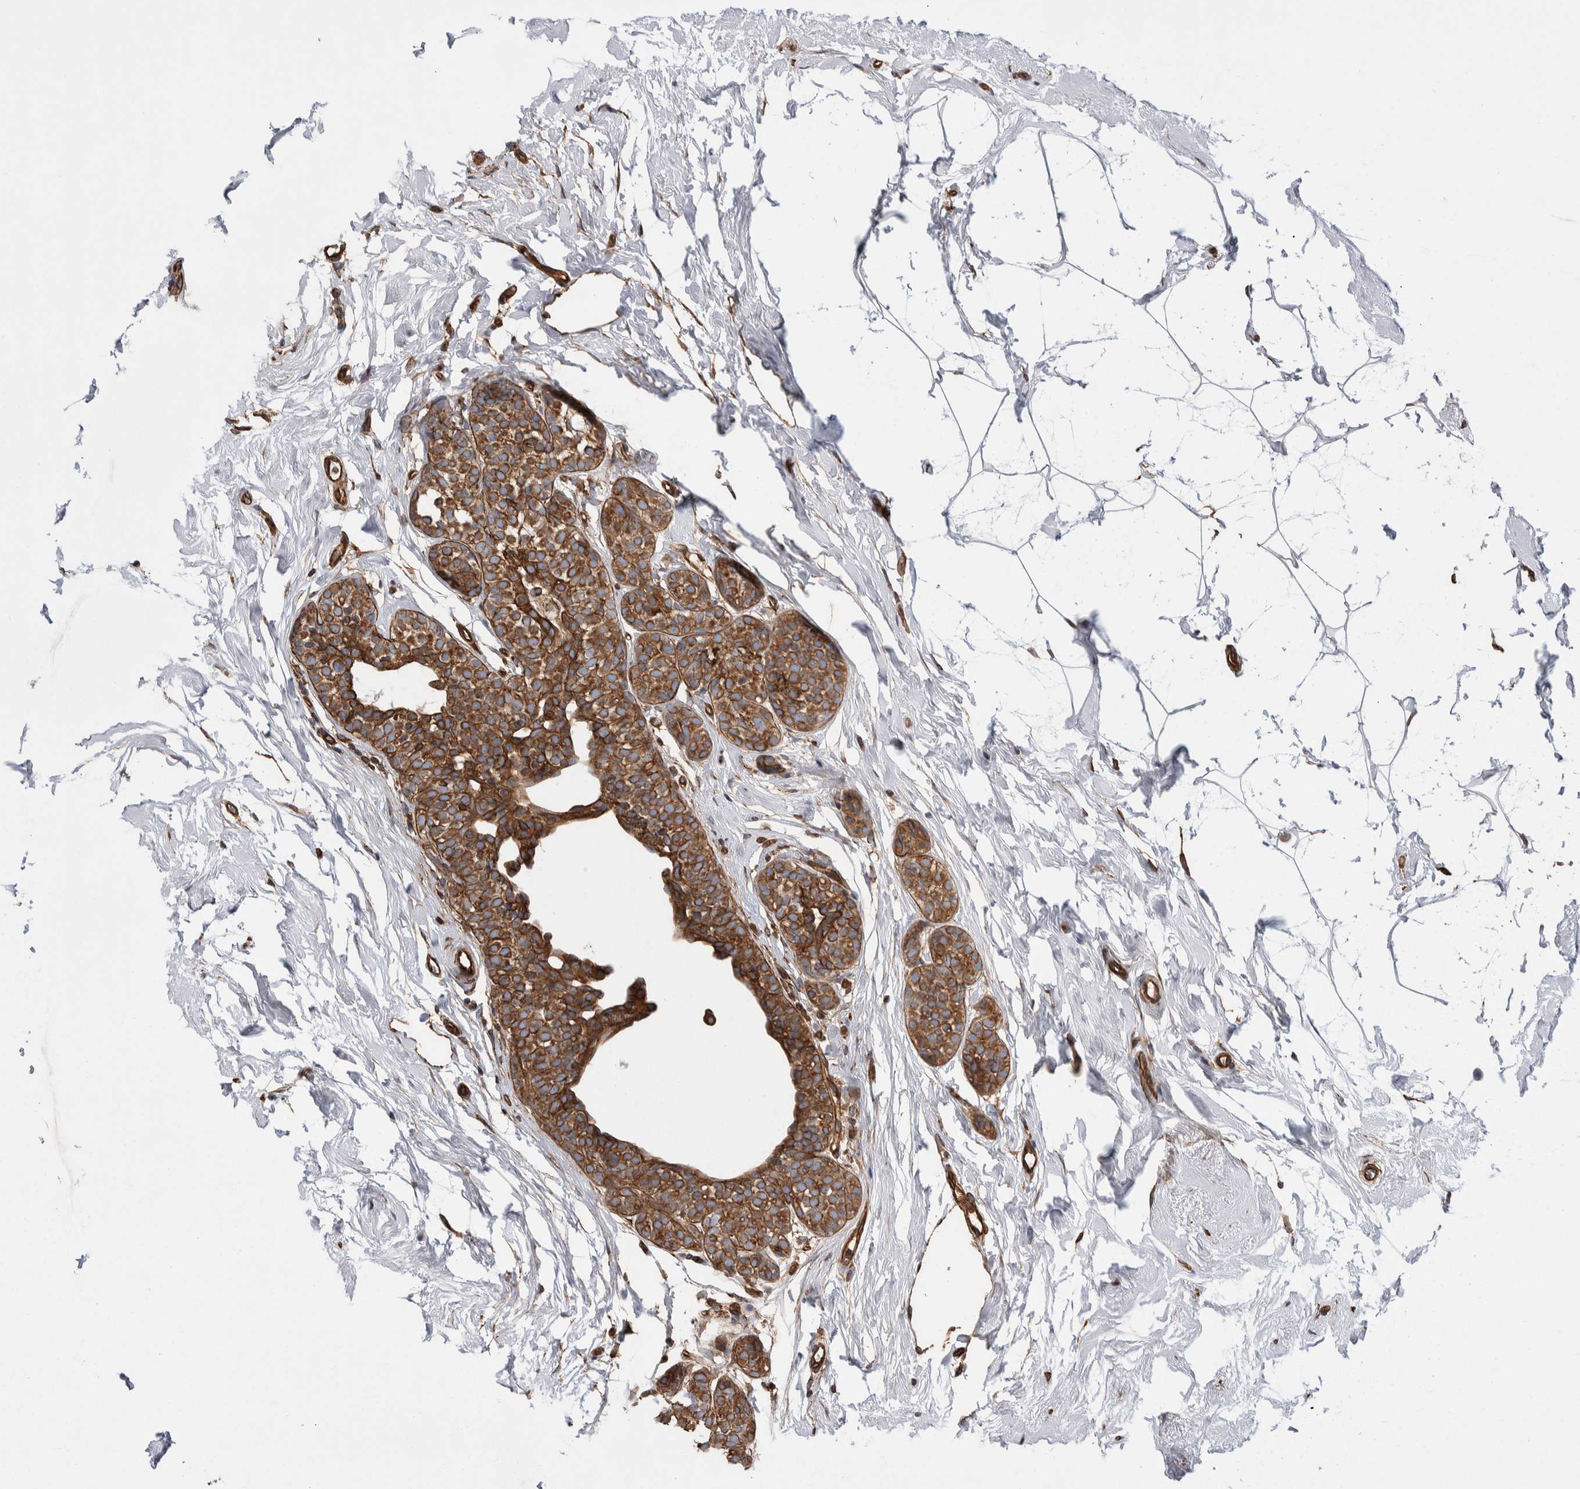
{"staining": {"intensity": "strong", "quantity": ">75%", "location": "cytoplasmic/membranous"}, "tissue": "breast cancer", "cell_type": "Tumor cells", "image_type": "cancer", "snomed": [{"axis": "morphology", "description": "Duct carcinoma"}, {"axis": "topography", "description": "Breast"}], "caption": "Strong cytoplasmic/membranous staining is identified in about >75% of tumor cells in breast cancer (intraductal carcinoma). Ihc stains the protein of interest in brown and the nuclei are stained blue.", "gene": "KIF12", "patient": {"sex": "female", "age": 55}}